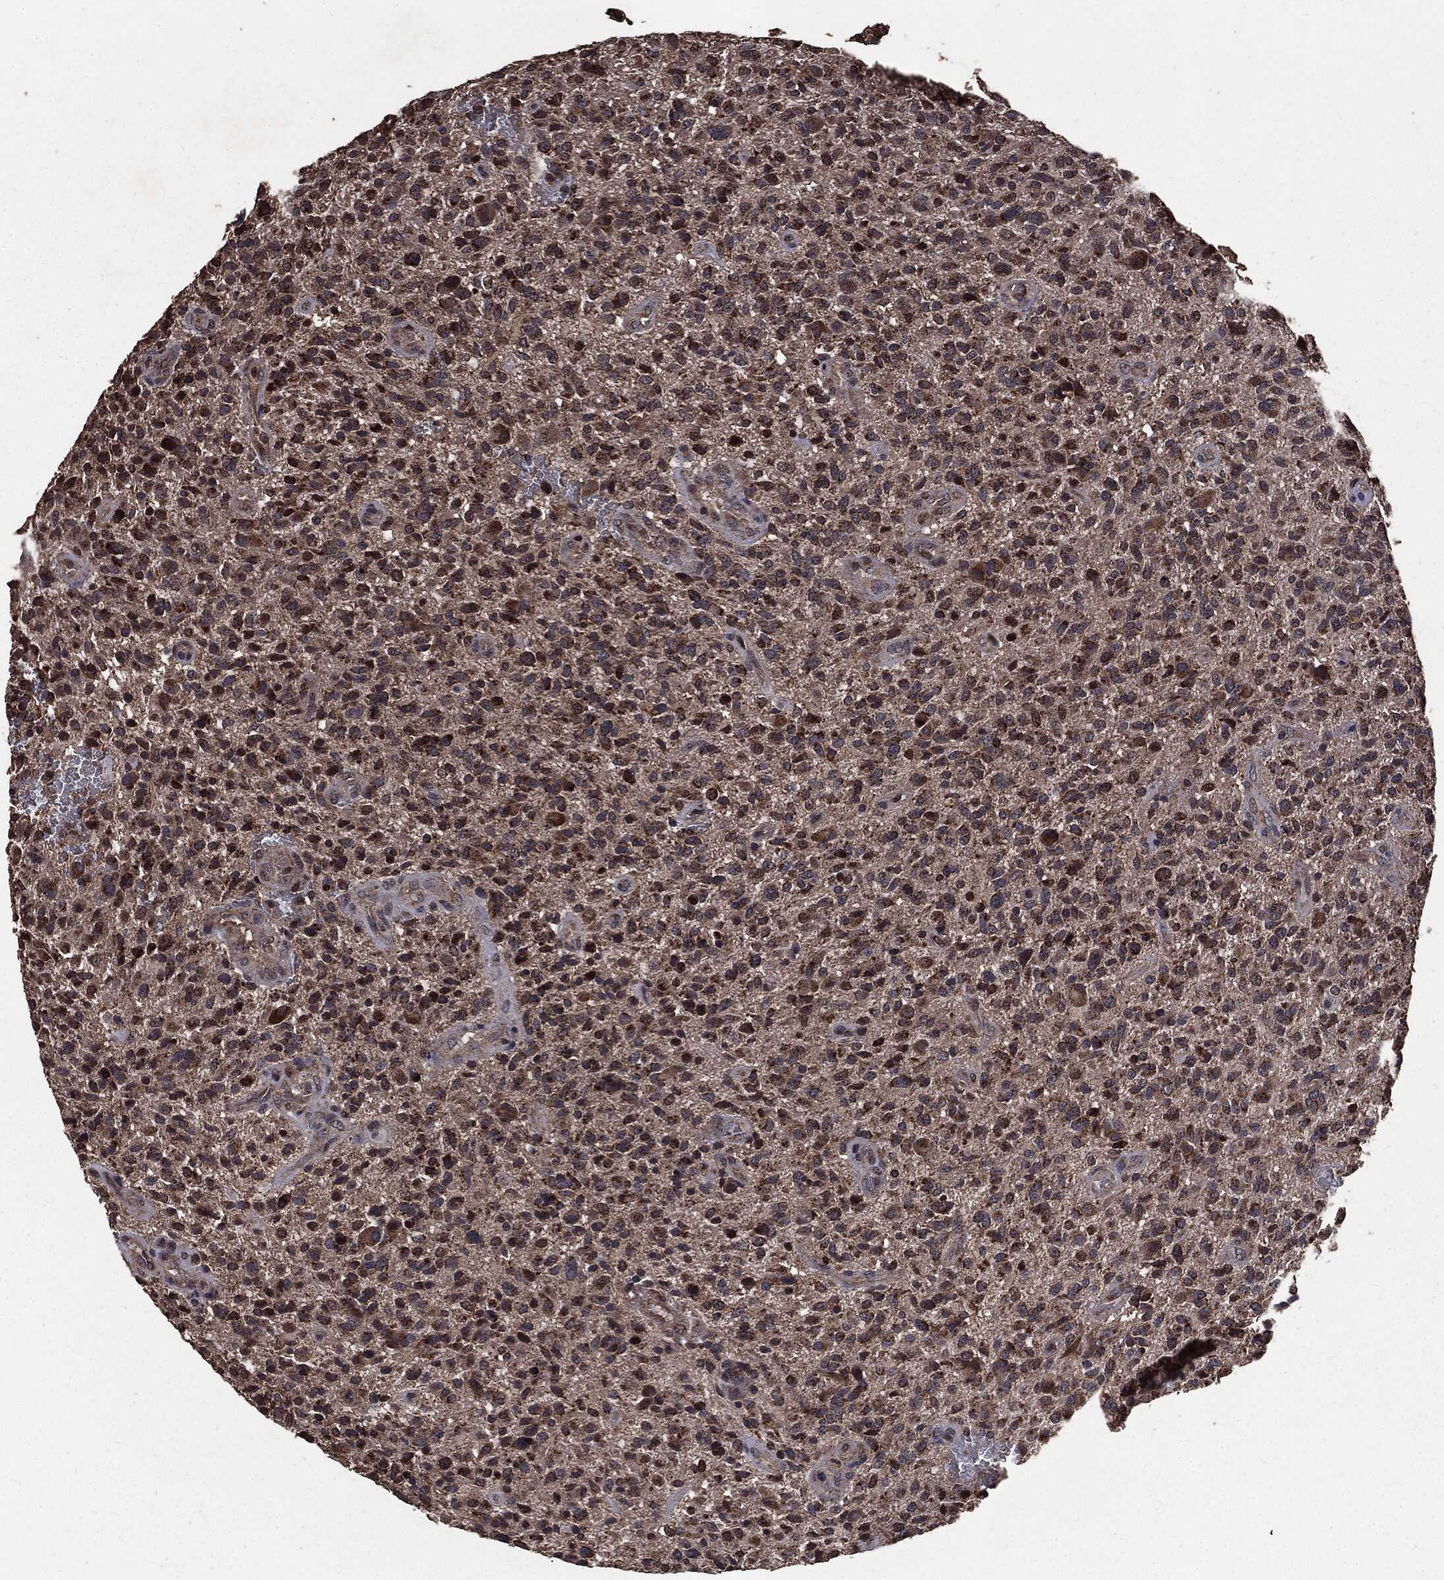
{"staining": {"intensity": "strong", "quantity": "25%-75%", "location": "cytoplasmic/membranous,nuclear"}, "tissue": "glioma", "cell_type": "Tumor cells", "image_type": "cancer", "snomed": [{"axis": "morphology", "description": "Glioma, malignant, High grade"}, {"axis": "topography", "description": "Brain"}], "caption": "Human high-grade glioma (malignant) stained with a brown dye reveals strong cytoplasmic/membranous and nuclear positive expression in approximately 25%-75% of tumor cells.", "gene": "PPP6R2", "patient": {"sex": "male", "age": 47}}